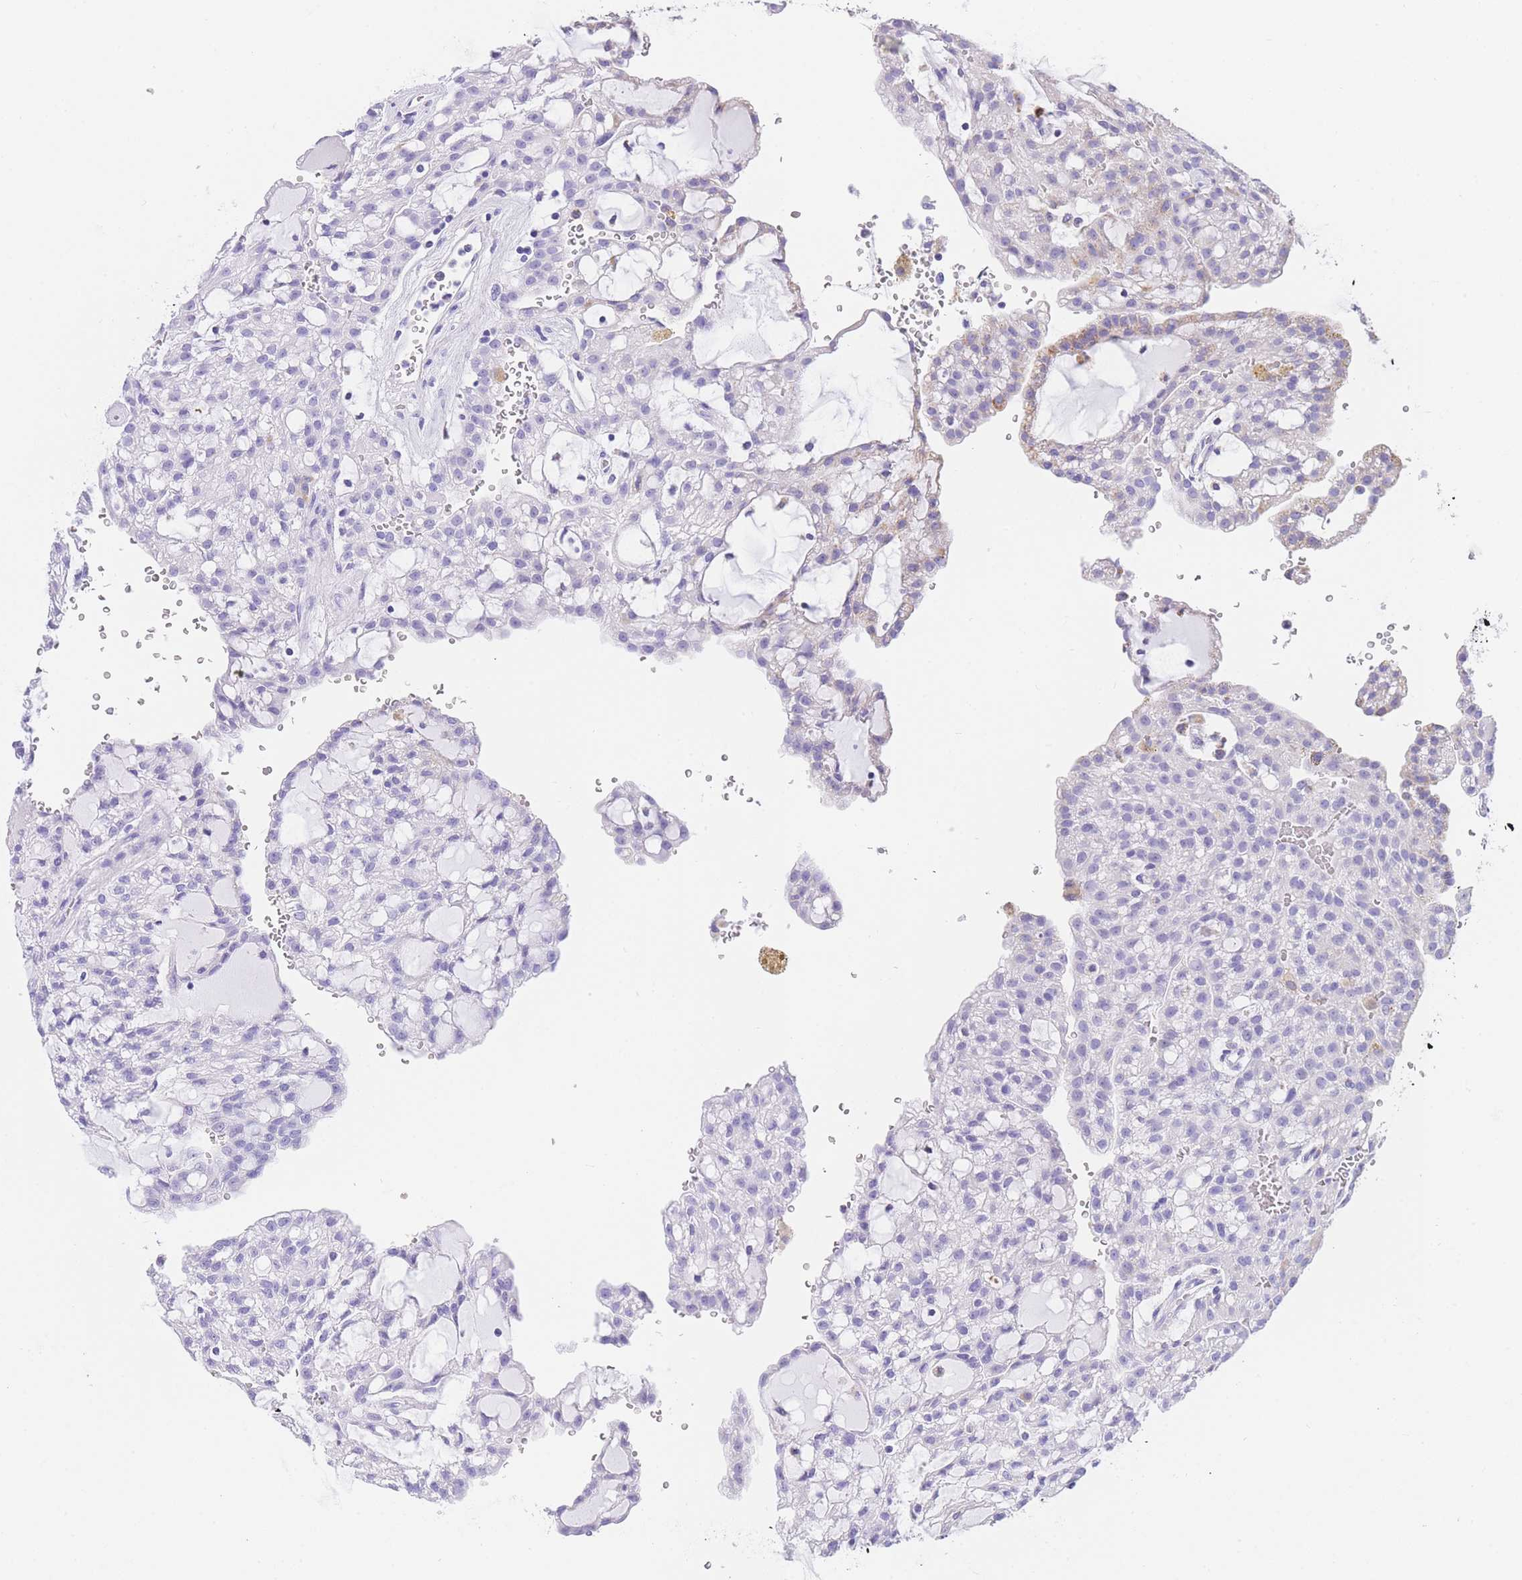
{"staining": {"intensity": "negative", "quantity": "none", "location": "none"}, "tissue": "renal cancer", "cell_type": "Tumor cells", "image_type": "cancer", "snomed": [{"axis": "morphology", "description": "Adenocarcinoma, NOS"}, {"axis": "topography", "description": "Kidney"}], "caption": "High power microscopy histopathology image of an IHC micrograph of renal cancer (adenocarcinoma), revealing no significant staining in tumor cells.", "gene": "NKD2", "patient": {"sex": "male", "age": 63}}